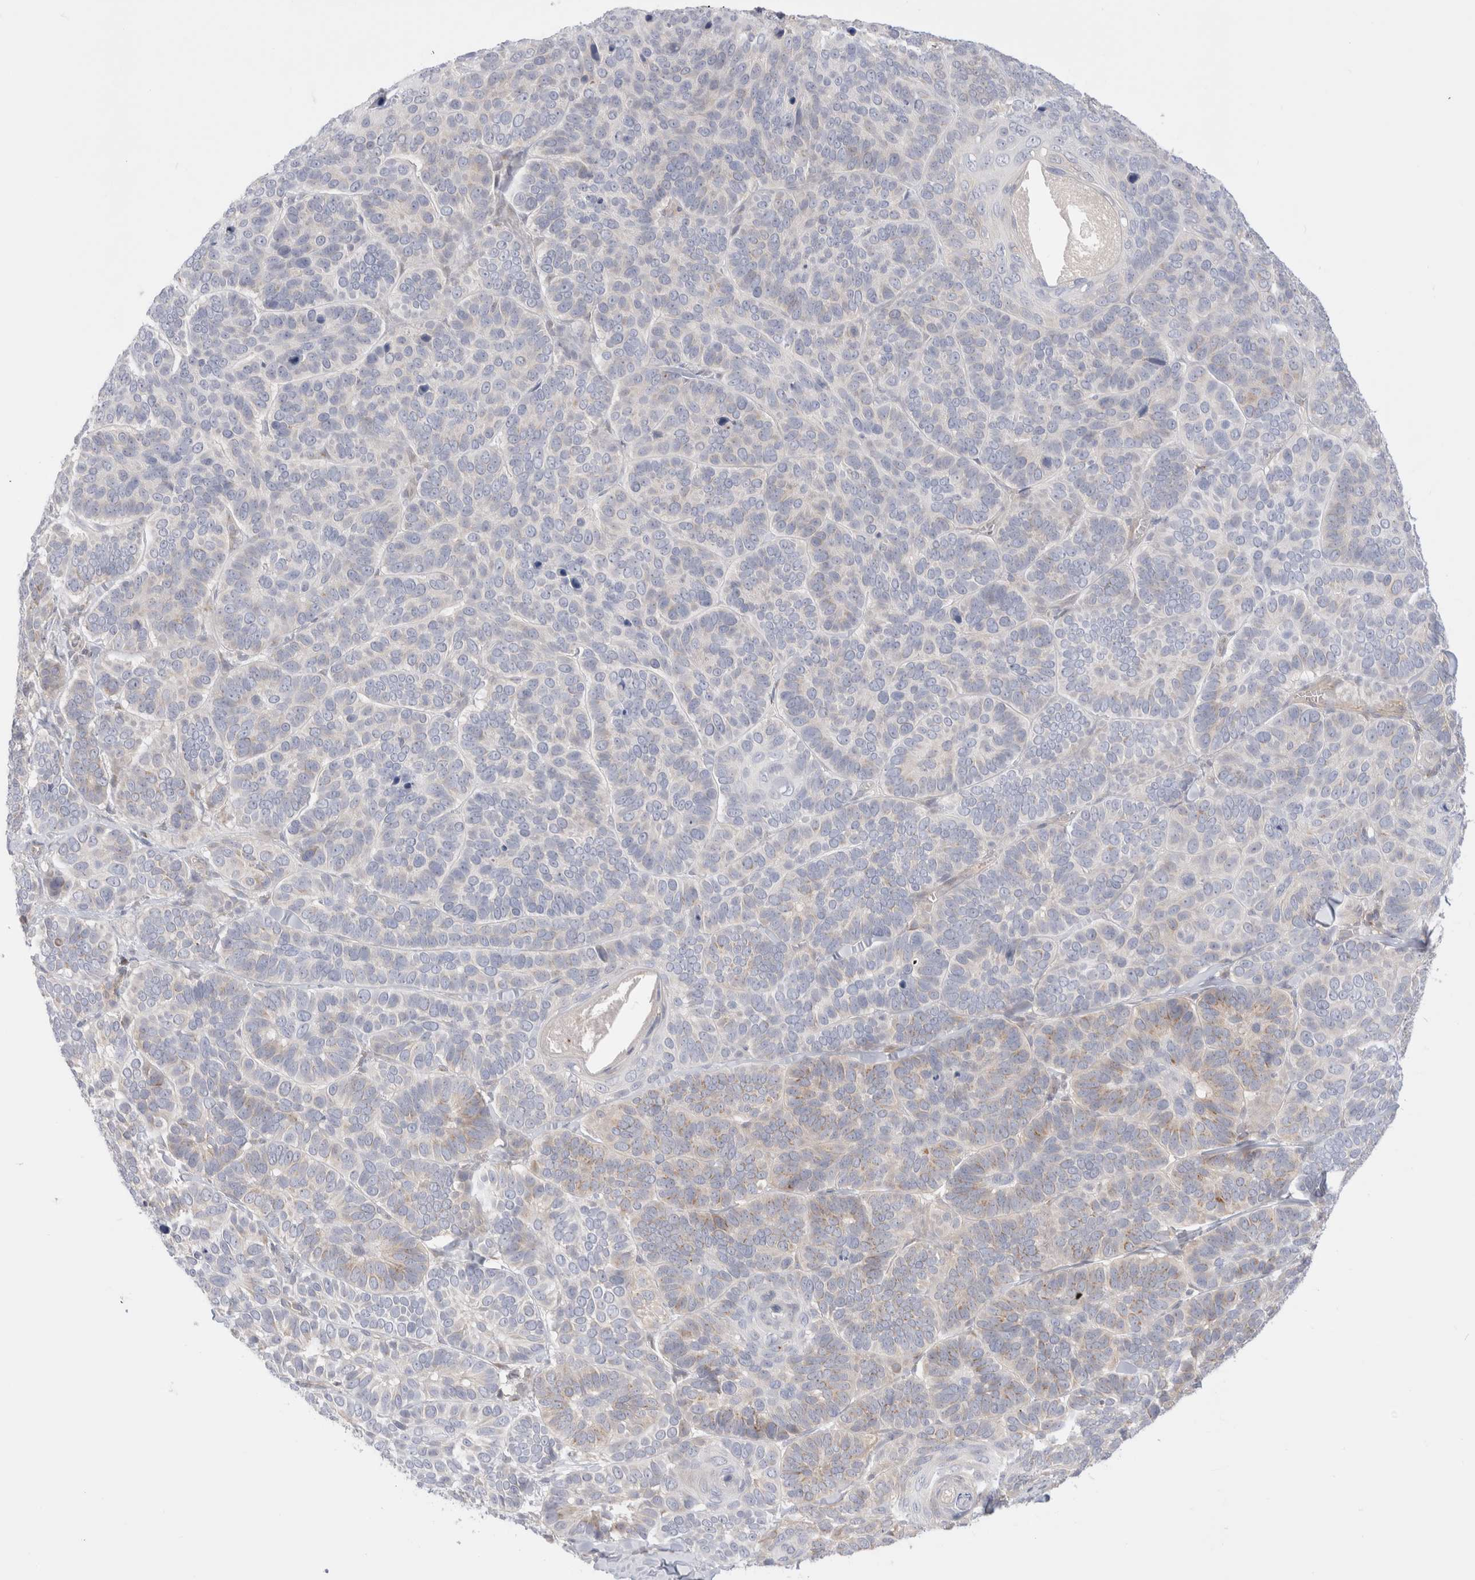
{"staining": {"intensity": "negative", "quantity": "none", "location": "none"}, "tissue": "skin cancer", "cell_type": "Tumor cells", "image_type": "cancer", "snomed": [{"axis": "morphology", "description": "Basal cell carcinoma"}, {"axis": "topography", "description": "Skin"}], "caption": "Immunohistochemistry (IHC) photomicrograph of human skin cancer (basal cell carcinoma) stained for a protein (brown), which displays no staining in tumor cells. (DAB IHC with hematoxylin counter stain).", "gene": "EFCAB13", "patient": {"sex": "male", "age": 62}}